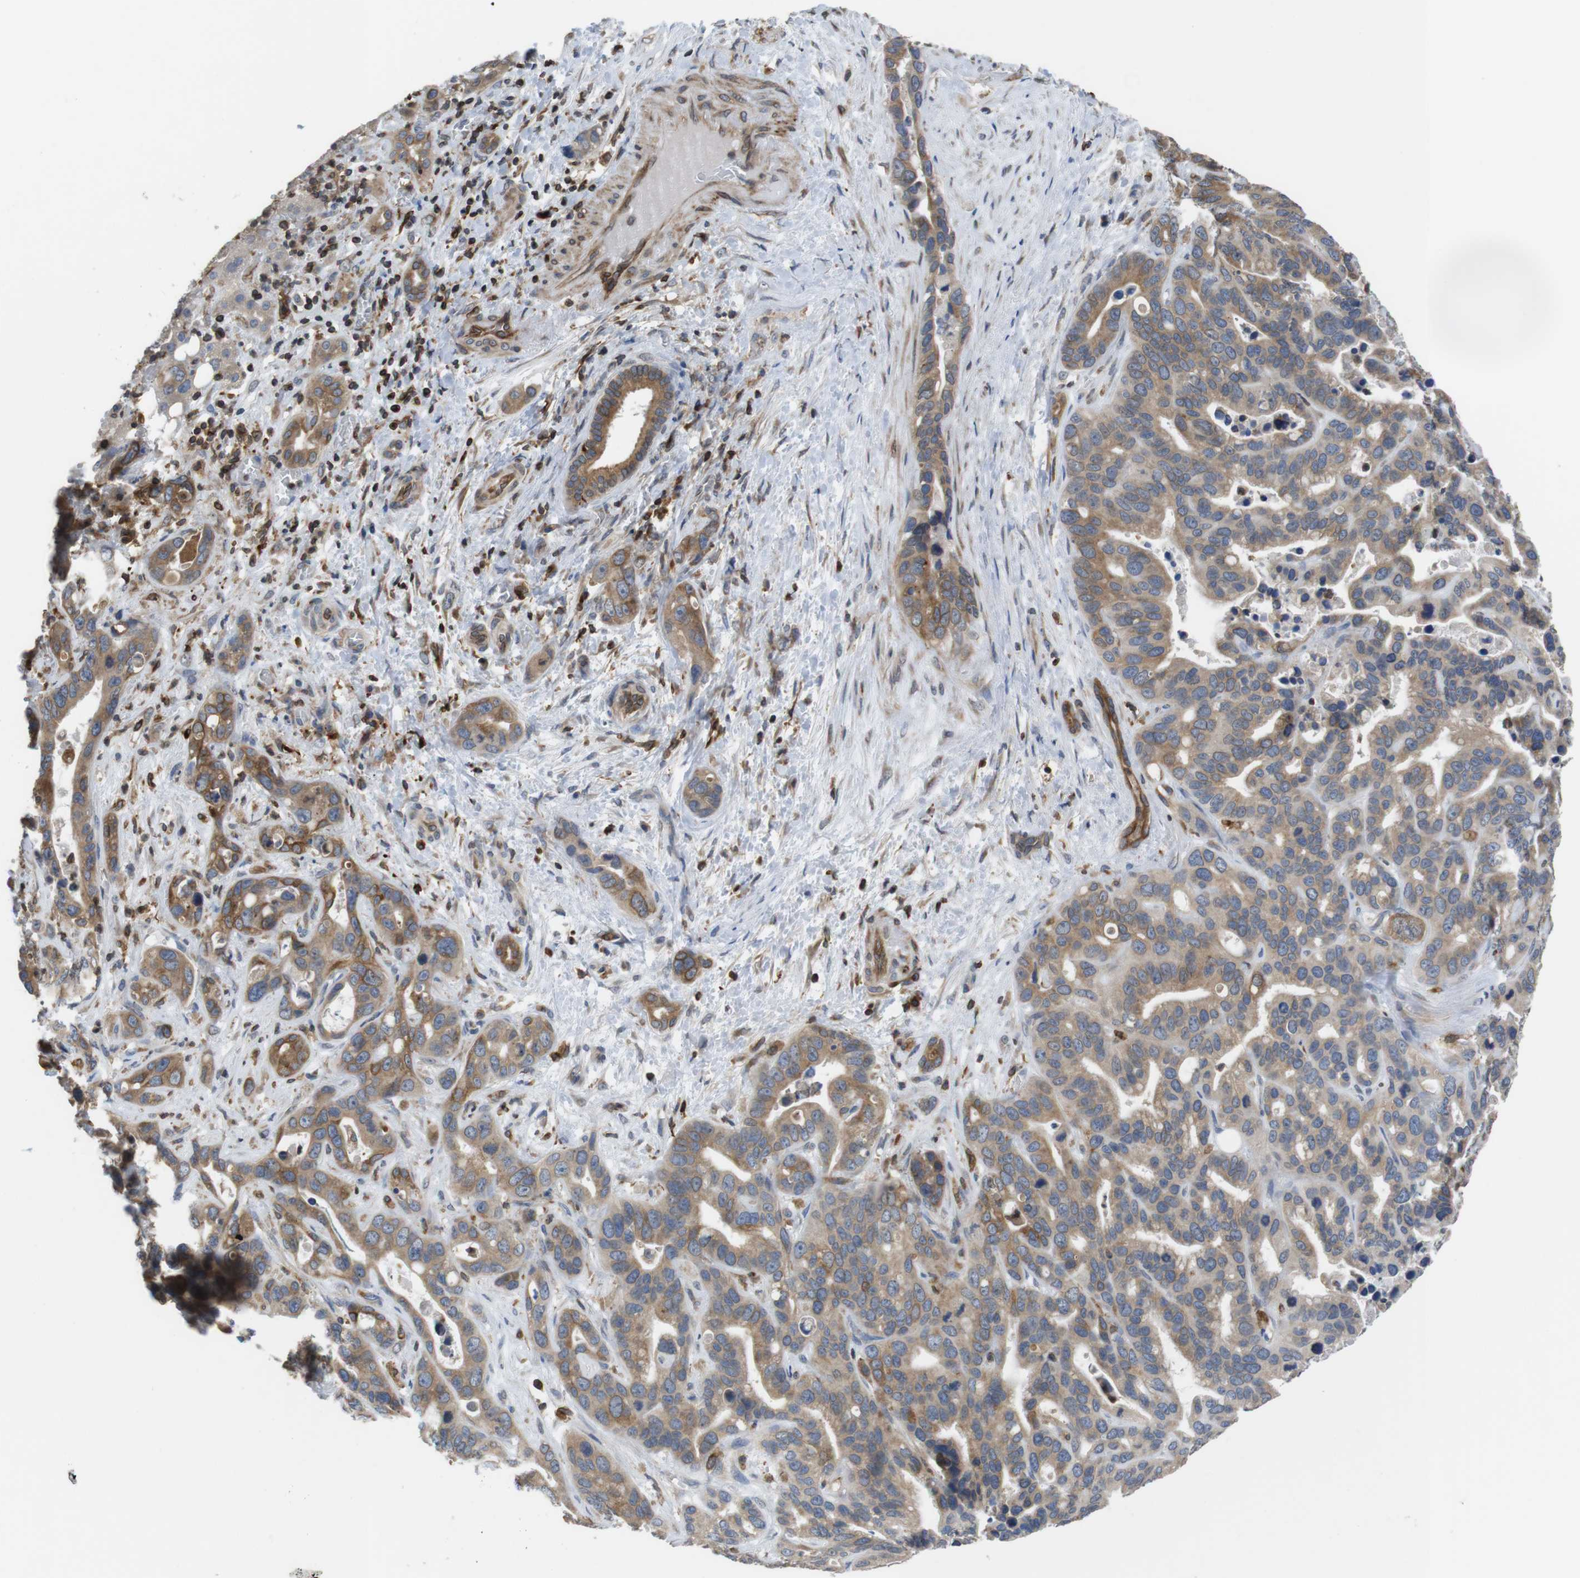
{"staining": {"intensity": "moderate", "quantity": ">75%", "location": "cytoplasmic/membranous"}, "tissue": "liver cancer", "cell_type": "Tumor cells", "image_type": "cancer", "snomed": [{"axis": "morphology", "description": "Cholangiocarcinoma"}, {"axis": "topography", "description": "Liver"}], "caption": "Immunohistochemistry staining of liver cancer, which reveals medium levels of moderate cytoplasmic/membranous expression in approximately >75% of tumor cells indicating moderate cytoplasmic/membranous protein staining. The staining was performed using DAB (brown) for protein detection and nuclei were counterstained in hematoxylin (blue).", "gene": "ARL6IP5", "patient": {"sex": "female", "age": 65}}